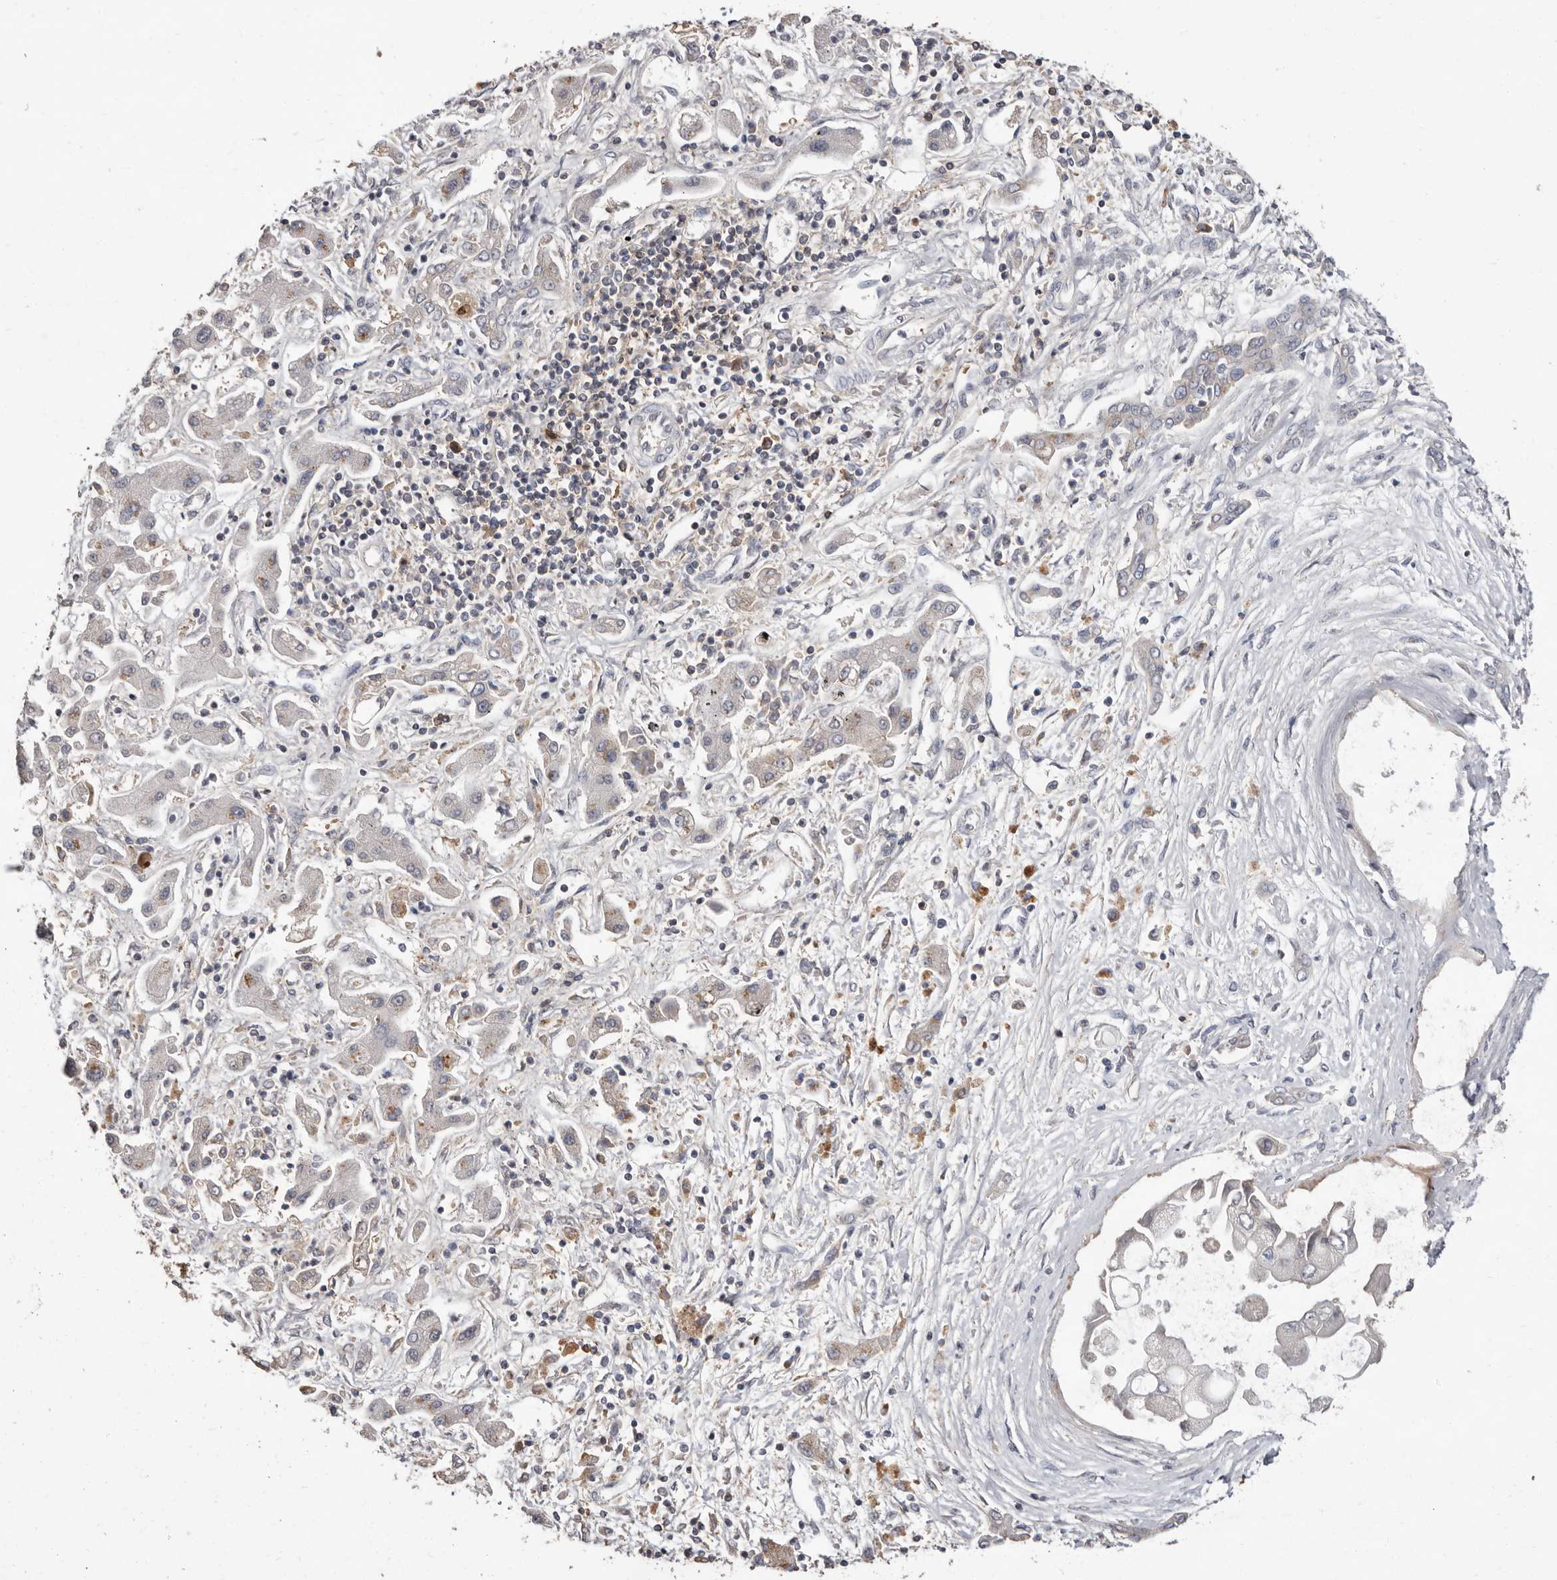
{"staining": {"intensity": "weak", "quantity": "<25%", "location": "cytoplasmic/membranous"}, "tissue": "liver cancer", "cell_type": "Tumor cells", "image_type": "cancer", "snomed": [{"axis": "morphology", "description": "Cholangiocarcinoma"}, {"axis": "topography", "description": "Liver"}], "caption": "Liver cancer stained for a protein using immunohistochemistry exhibits no positivity tumor cells.", "gene": "MMACHC", "patient": {"sex": "male", "age": 50}}